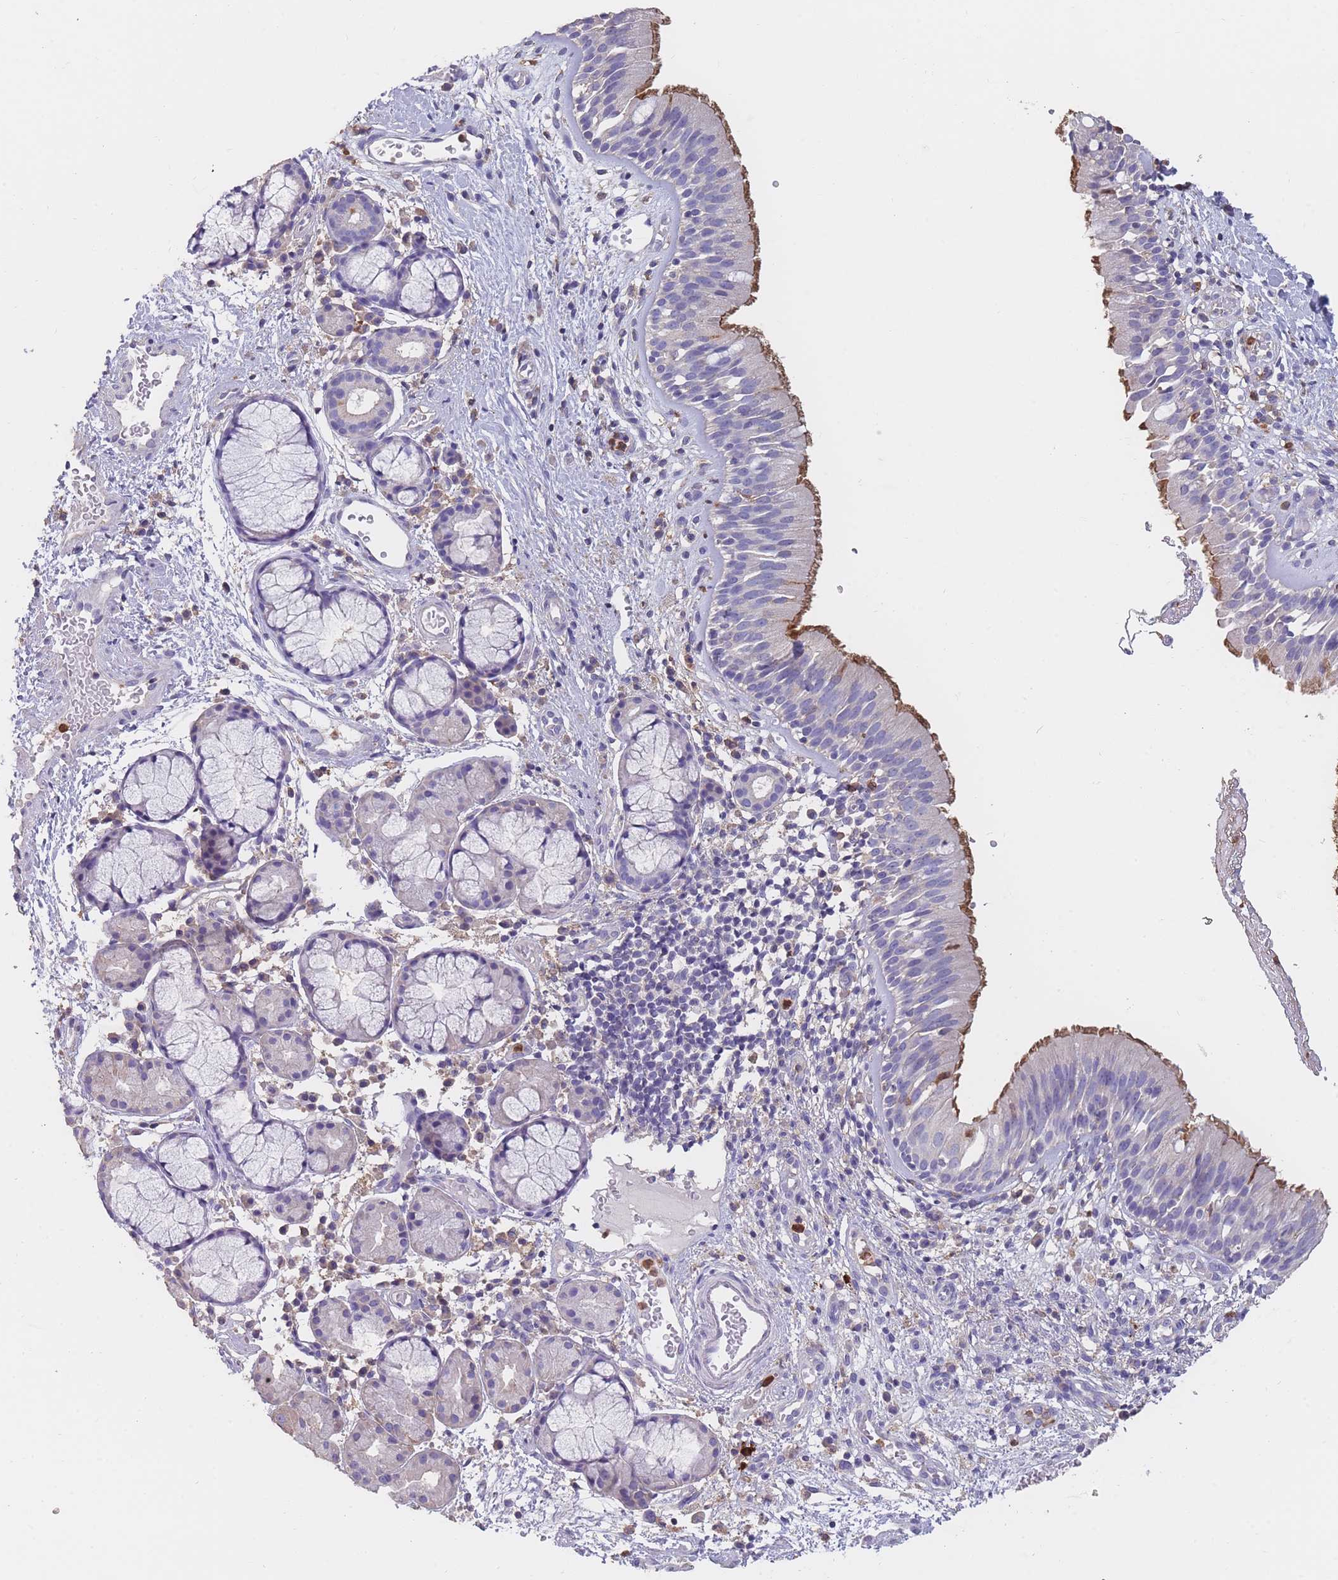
{"staining": {"intensity": "moderate", "quantity": "<25%", "location": "cytoplasmic/membranous"}, "tissue": "nasopharynx", "cell_type": "Respiratory epithelial cells", "image_type": "normal", "snomed": [{"axis": "morphology", "description": "Normal tissue, NOS"}, {"axis": "topography", "description": "Nasopharynx"}], "caption": "Protein staining of normal nasopharynx exhibits moderate cytoplasmic/membranous expression in approximately <25% of respiratory epithelial cells.", "gene": "CLEC12A", "patient": {"sex": "male", "age": 65}}